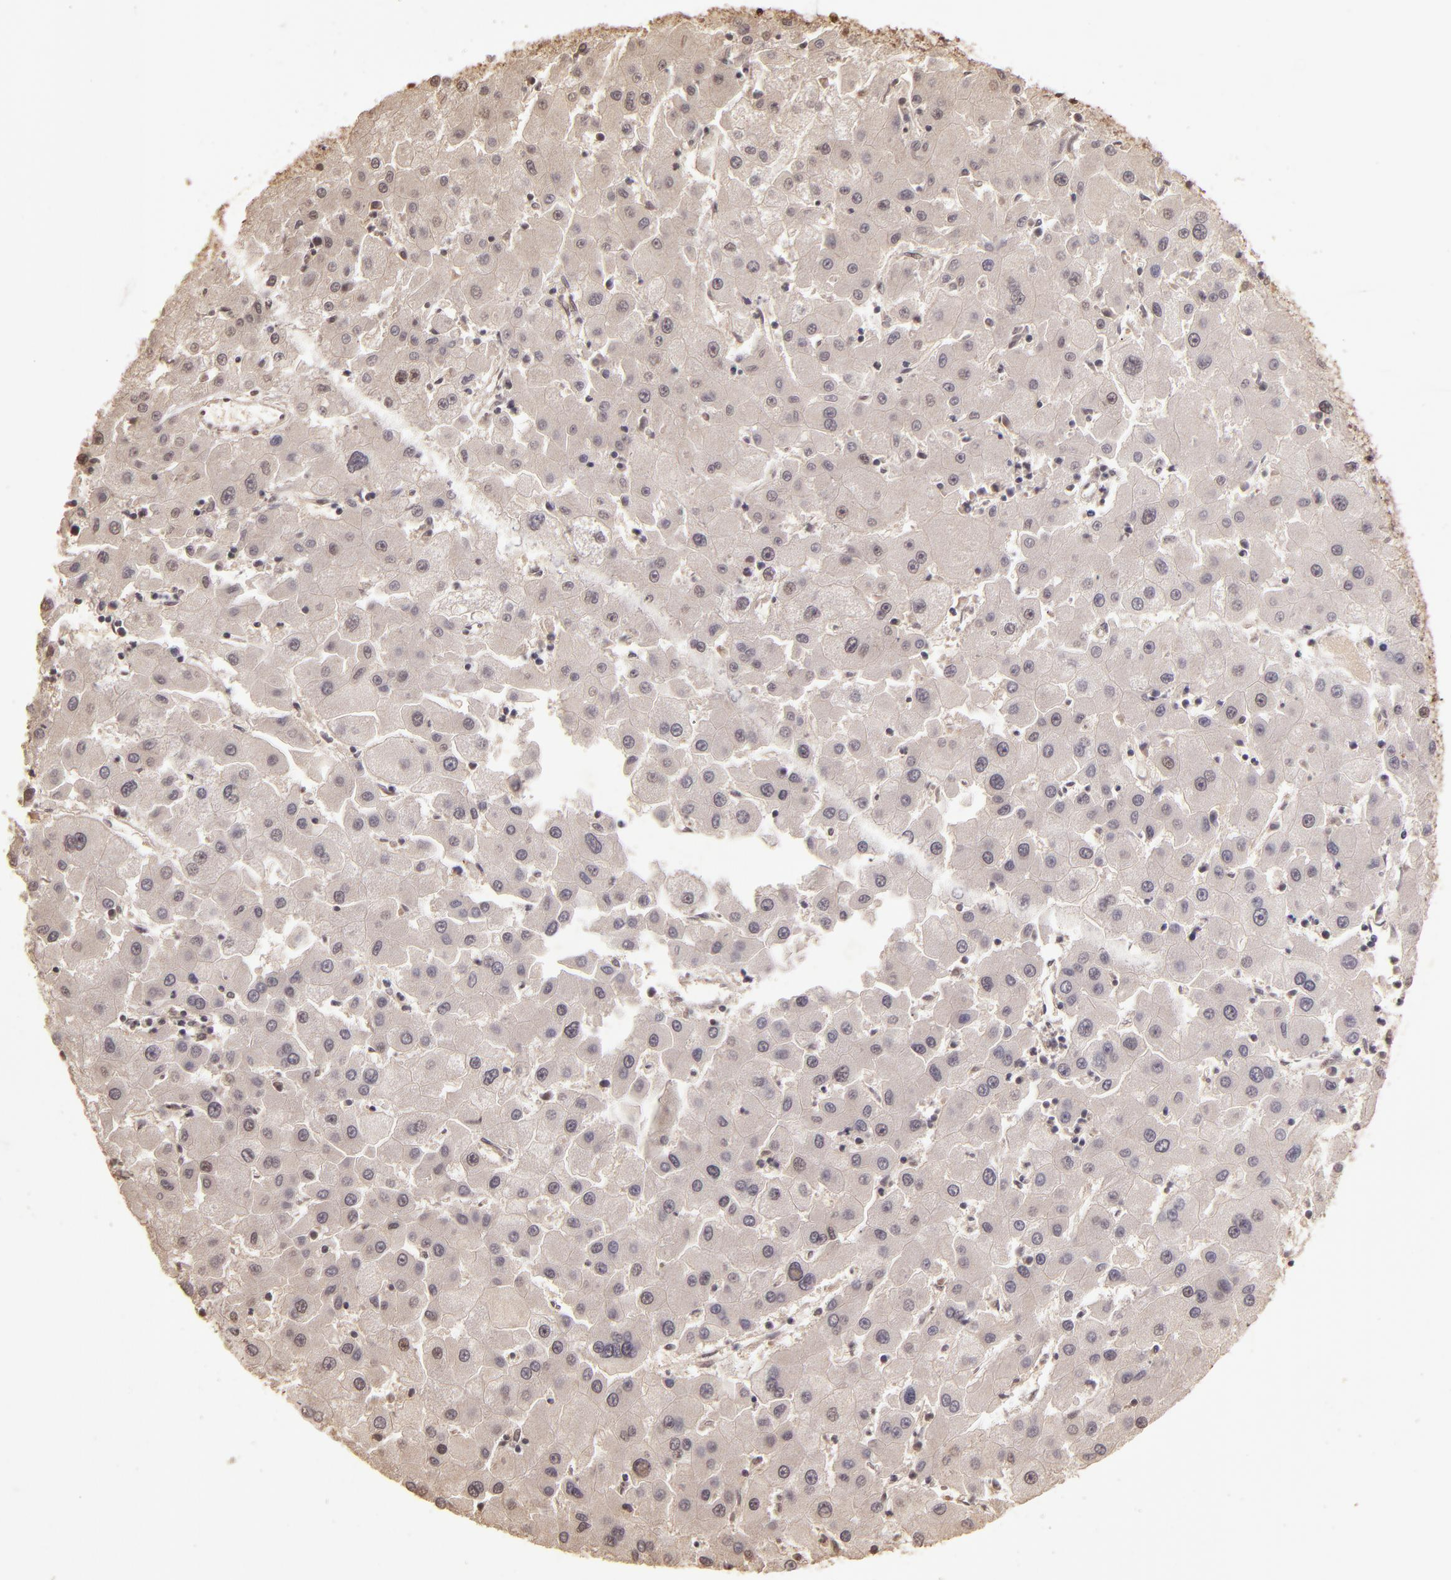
{"staining": {"intensity": "negative", "quantity": "none", "location": "none"}, "tissue": "liver cancer", "cell_type": "Tumor cells", "image_type": "cancer", "snomed": [{"axis": "morphology", "description": "Carcinoma, Hepatocellular, NOS"}, {"axis": "topography", "description": "Liver"}], "caption": "An IHC photomicrograph of hepatocellular carcinoma (liver) is shown. There is no staining in tumor cells of hepatocellular carcinoma (liver). (Stains: DAB immunohistochemistry with hematoxylin counter stain, Microscopy: brightfield microscopy at high magnification).", "gene": "CUL1", "patient": {"sex": "male", "age": 72}}